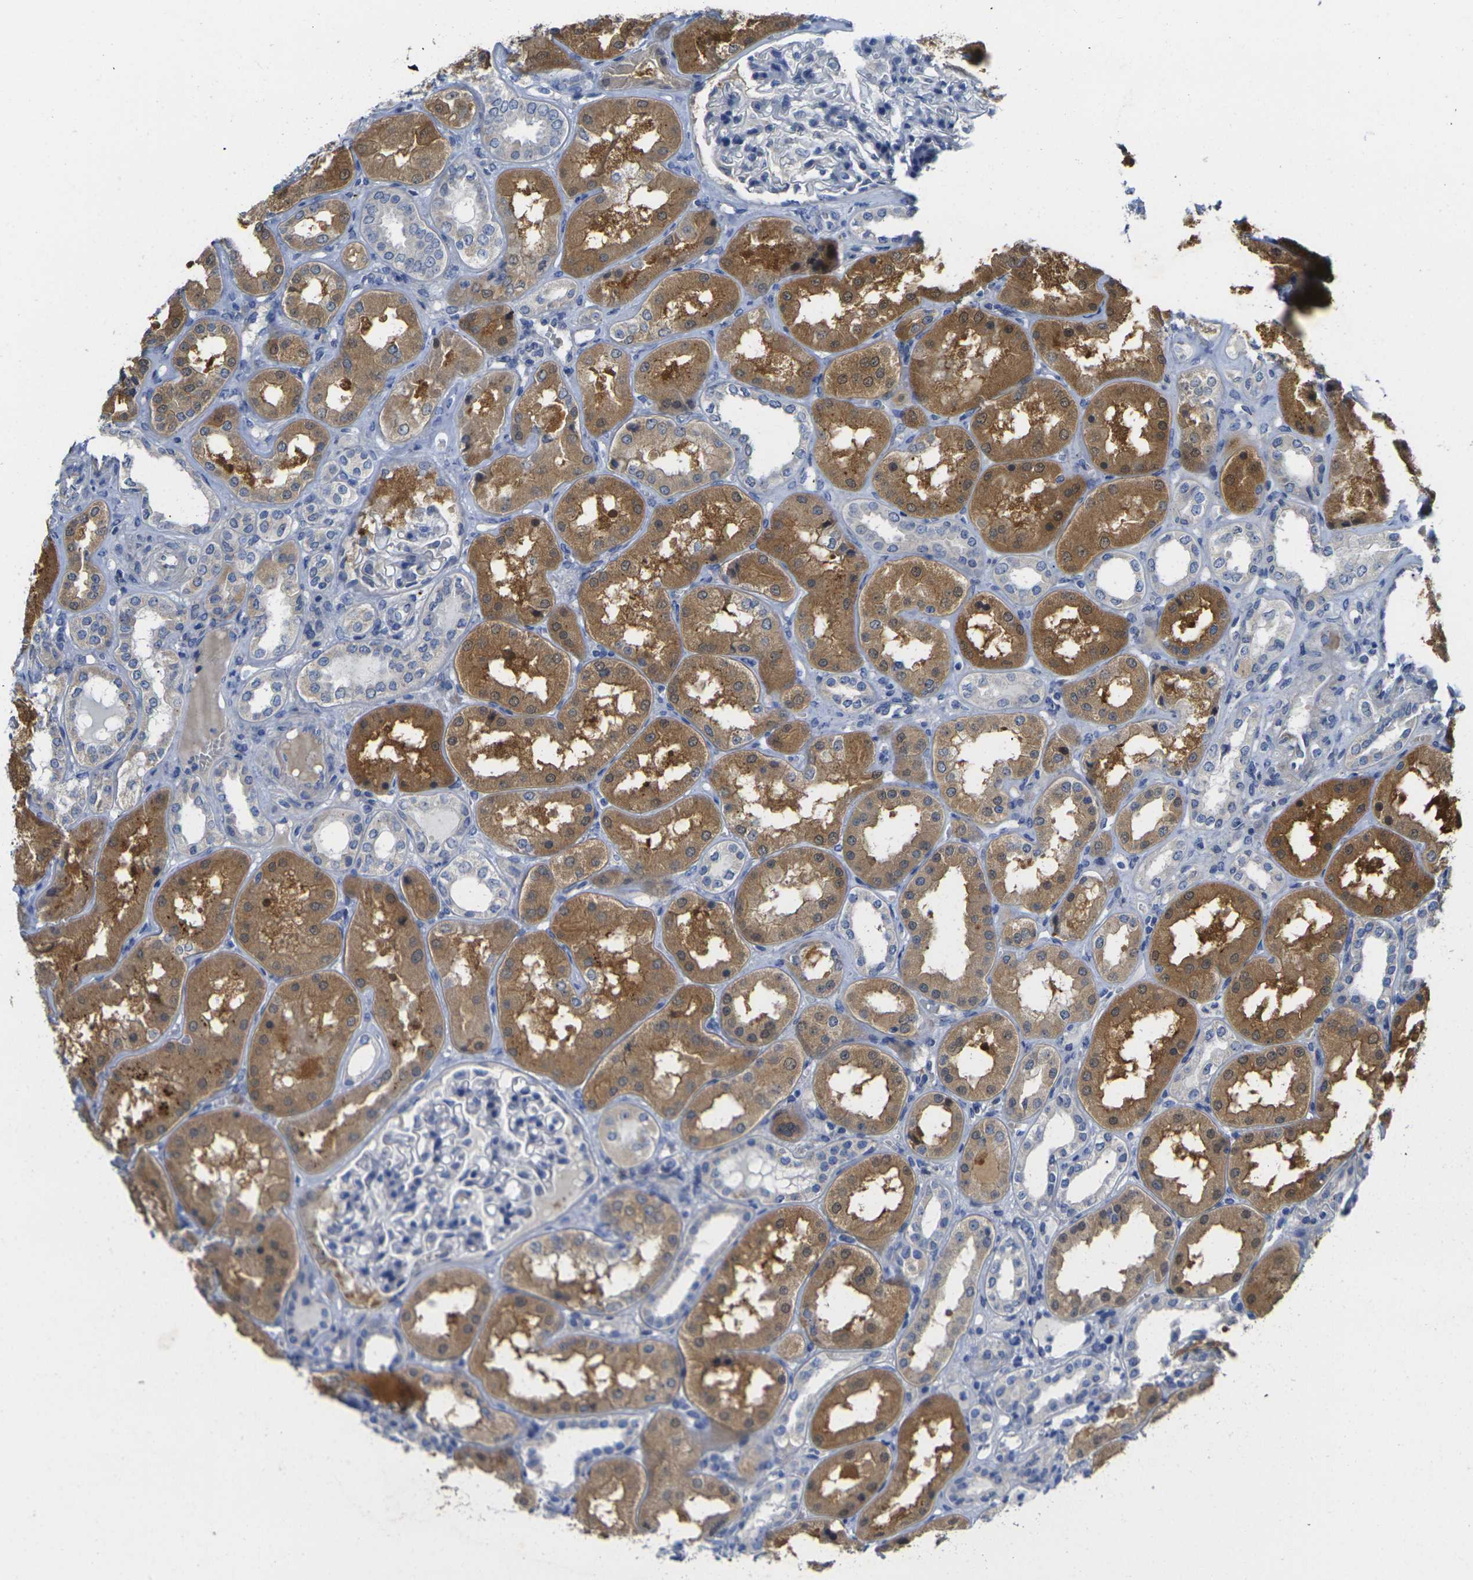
{"staining": {"intensity": "negative", "quantity": "none", "location": "none"}, "tissue": "kidney", "cell_type": "Cells in glomeruli", "image_type": "normal", "snomed": [{"axis": "morphology", "description": "Normal tissue, NOS"}, {"axis": "topography", "description": "Kidney"}], "caption": "The immunohistochemistry histopathology image has no significant positivity in cells in glomeruli of kidney.", "gene": "GNA12", "patient": {"sex": "female", "age": 56}}